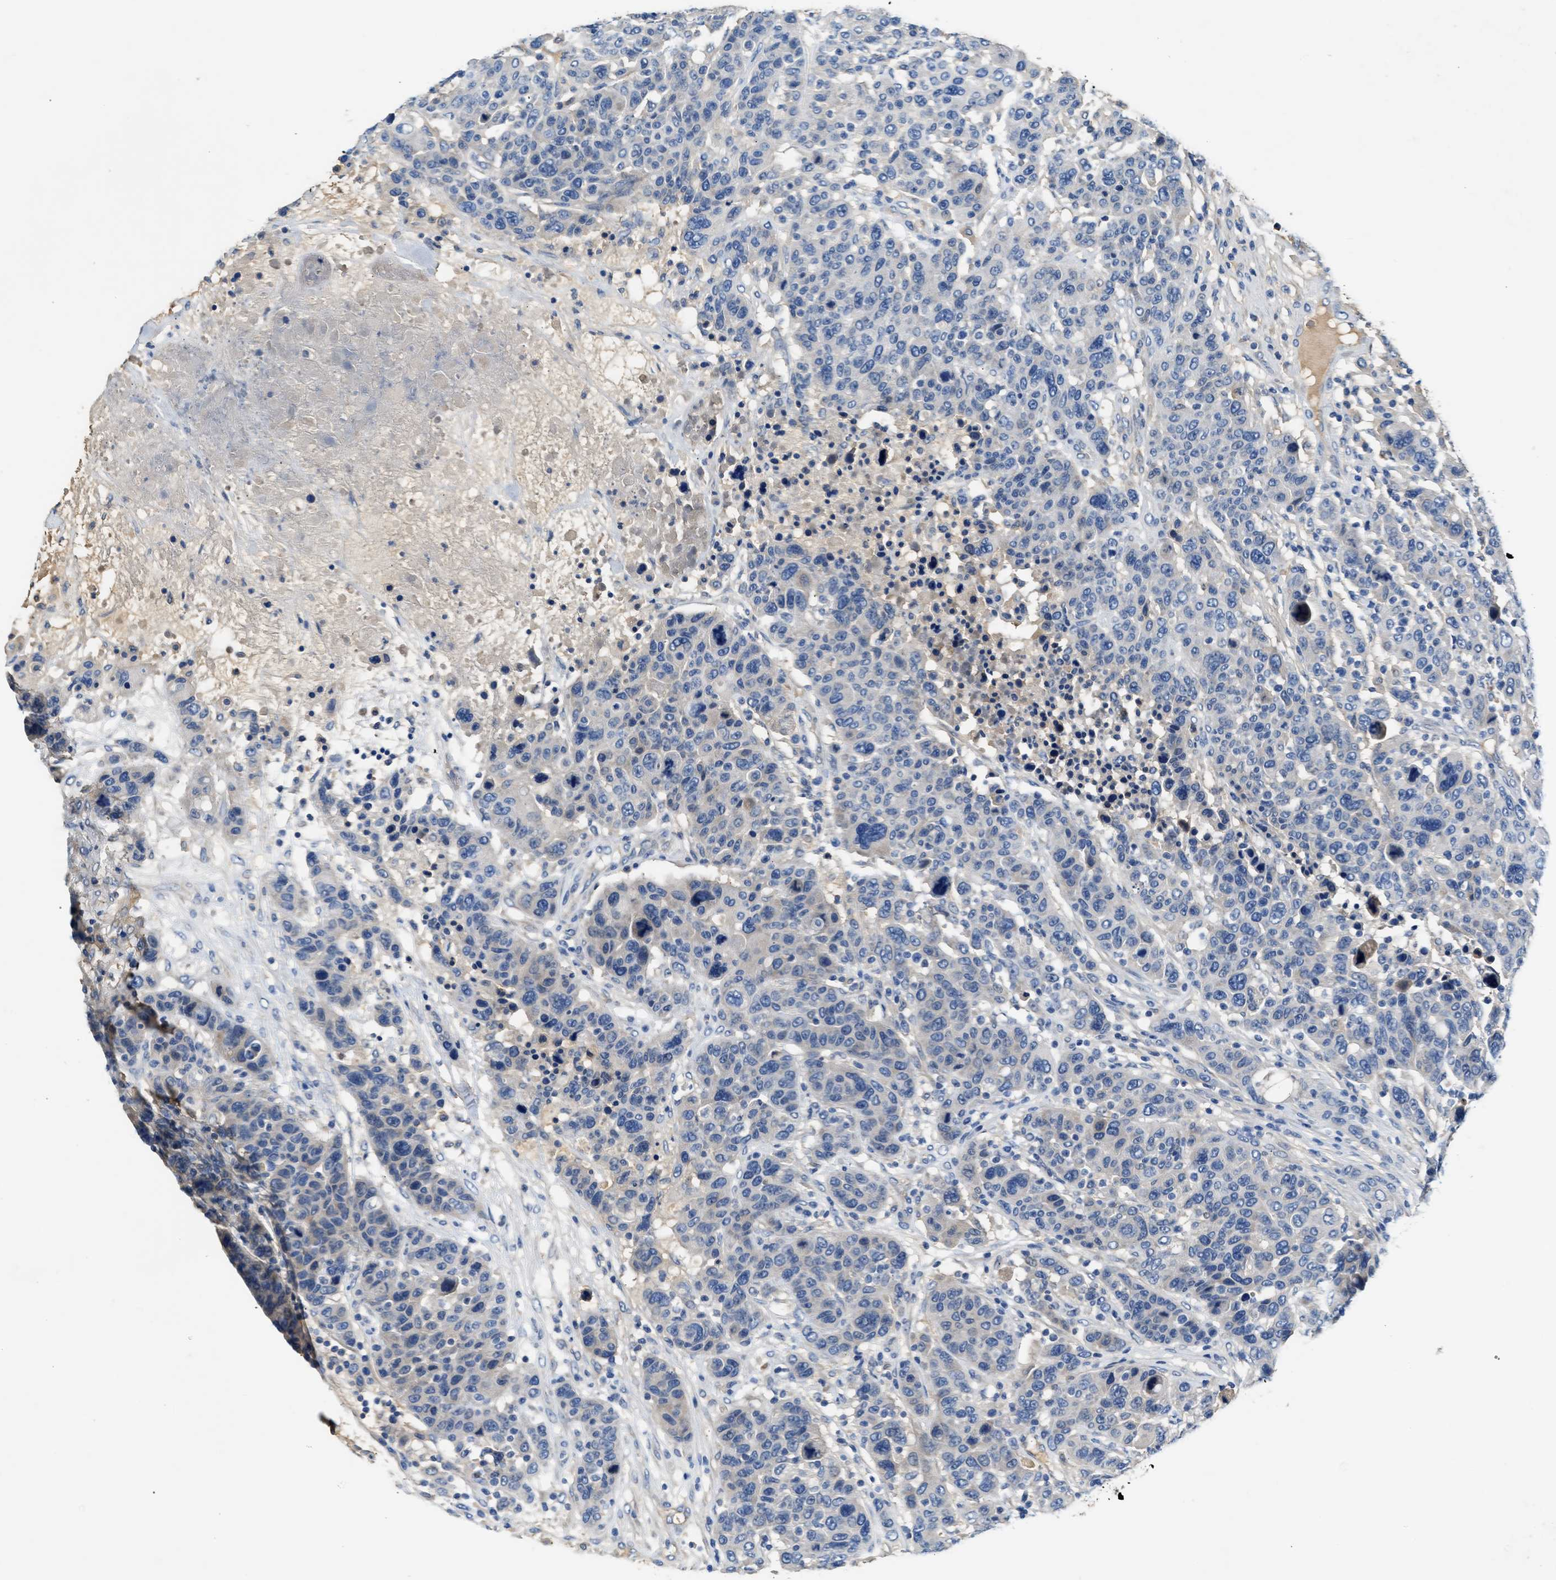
{"staining": {"intensity": "negative", "quantity": "none", "location": "none"}, "tissue": "breast cancer", "cell_type": "Tumor cells", "image_type": "cancer", "snomed": [{"axis": "morphology", "description": "Duct carcinoma"}, {"axis": "topography", "description": "Breast"}], "caption": "This image is of breast cancer stained with immunohistochemistry to label a protein in brown with the nuclei are counter-stained blue. There is no positivity in tumor cells.", "gene": "RWDD2B", "patient": {"sex": "female", "age": 37}}